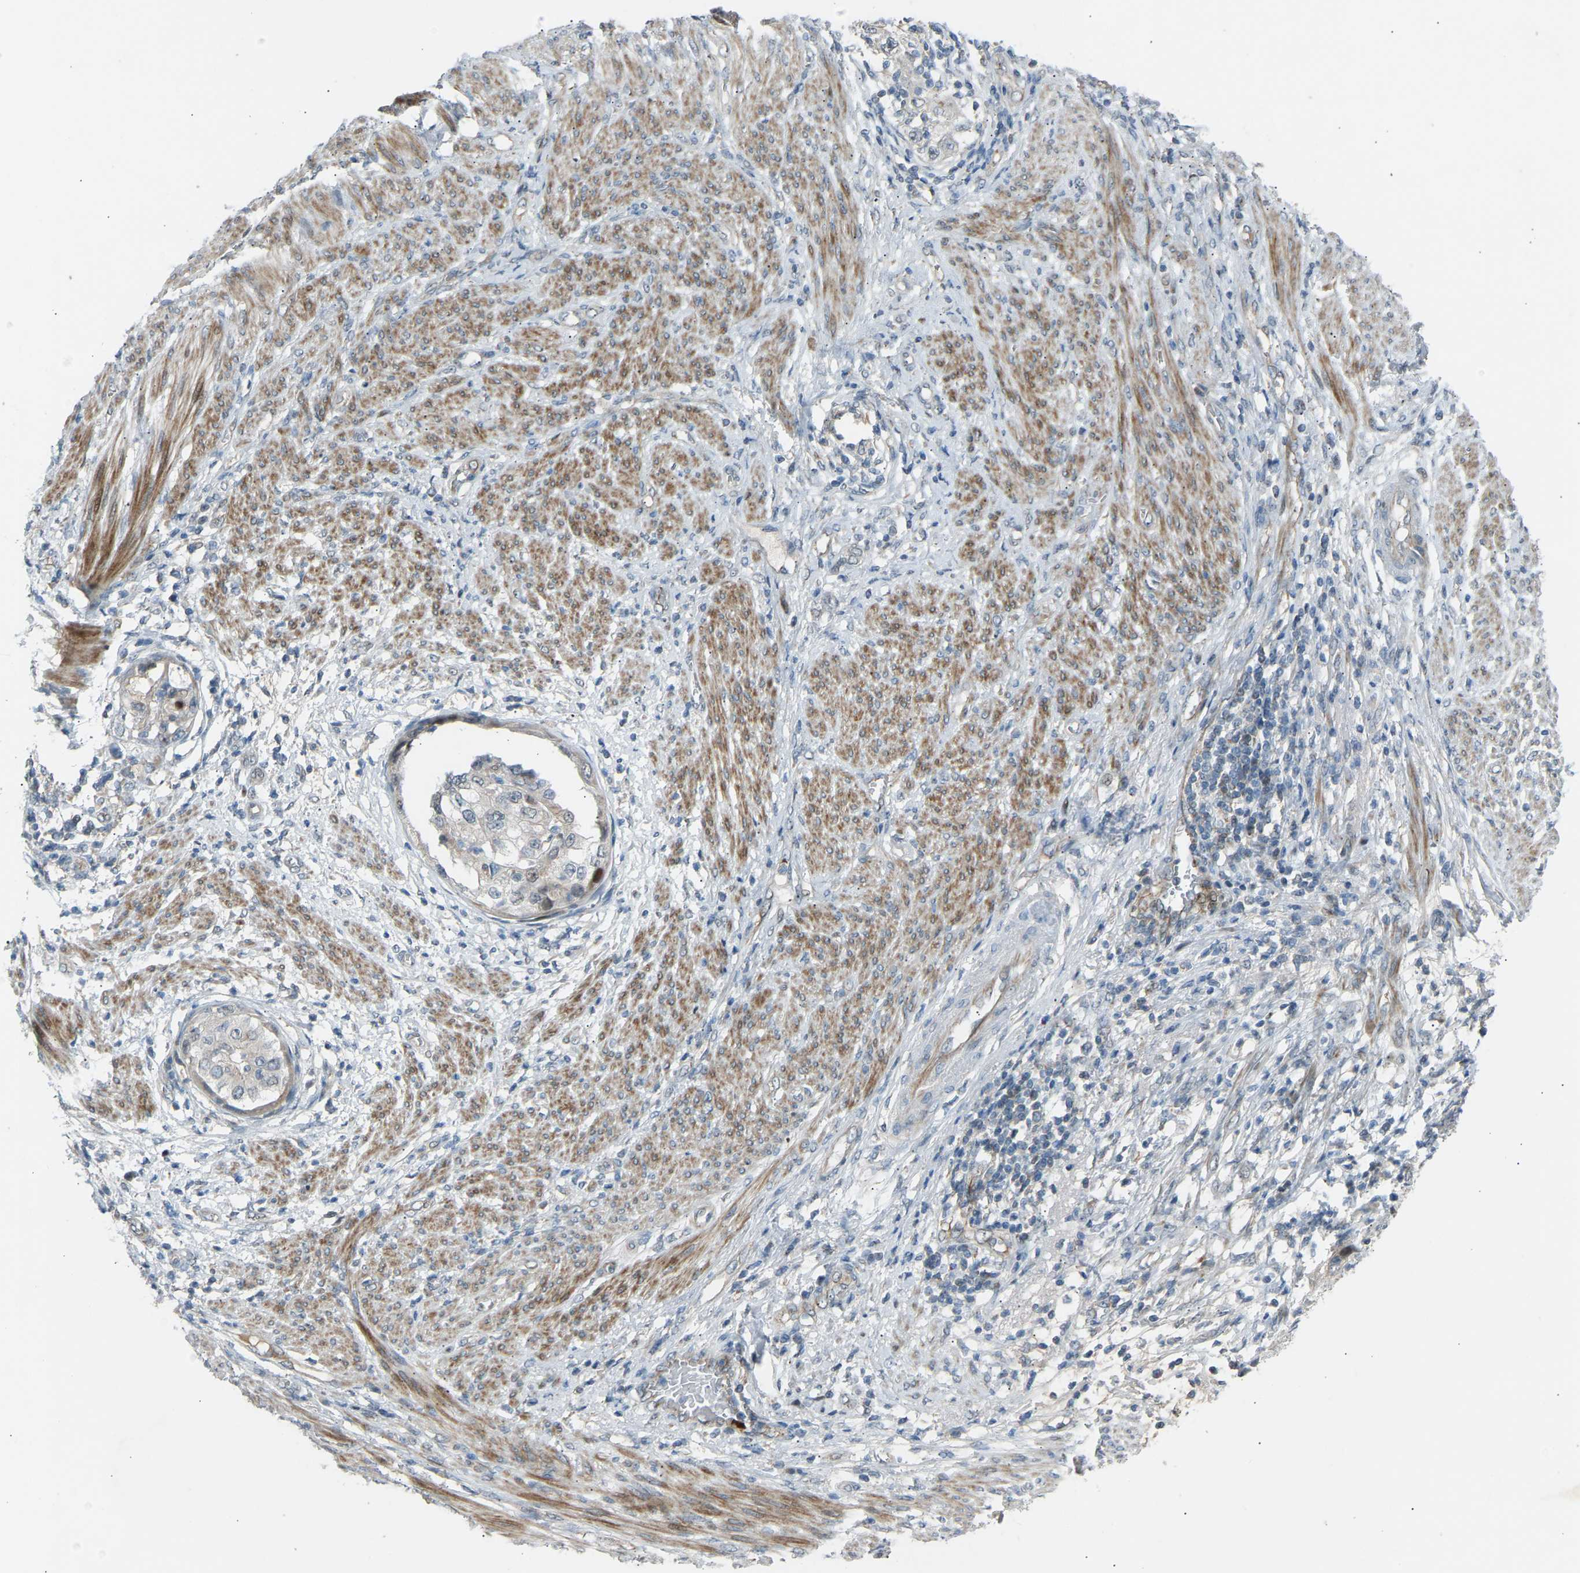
{"staining": {"intensity": "negative", "quantity": "none", "location": "none"}, "tissue": "endometrial cancer", "cell_type": "Tumor cells", "image_type": "cancer", "snomed": [{"axis": "morphology", "description": "Adenocarcinoma, NOS"}, {"axis": "topography", "description": "Endometrium"}], "caption": "A high-resolution histopathology image shows immunohistochemistry (IHC) staining of adenocarcinoma (endometrial), which displays no significant expression in tumor cells. (Brightfield microscopy of DAB (3,3'-diaminobenzidine) immunohistochemistry at high magnification).", "gene": "VPS41", "patient": {"sex": "female", "age": 85}}